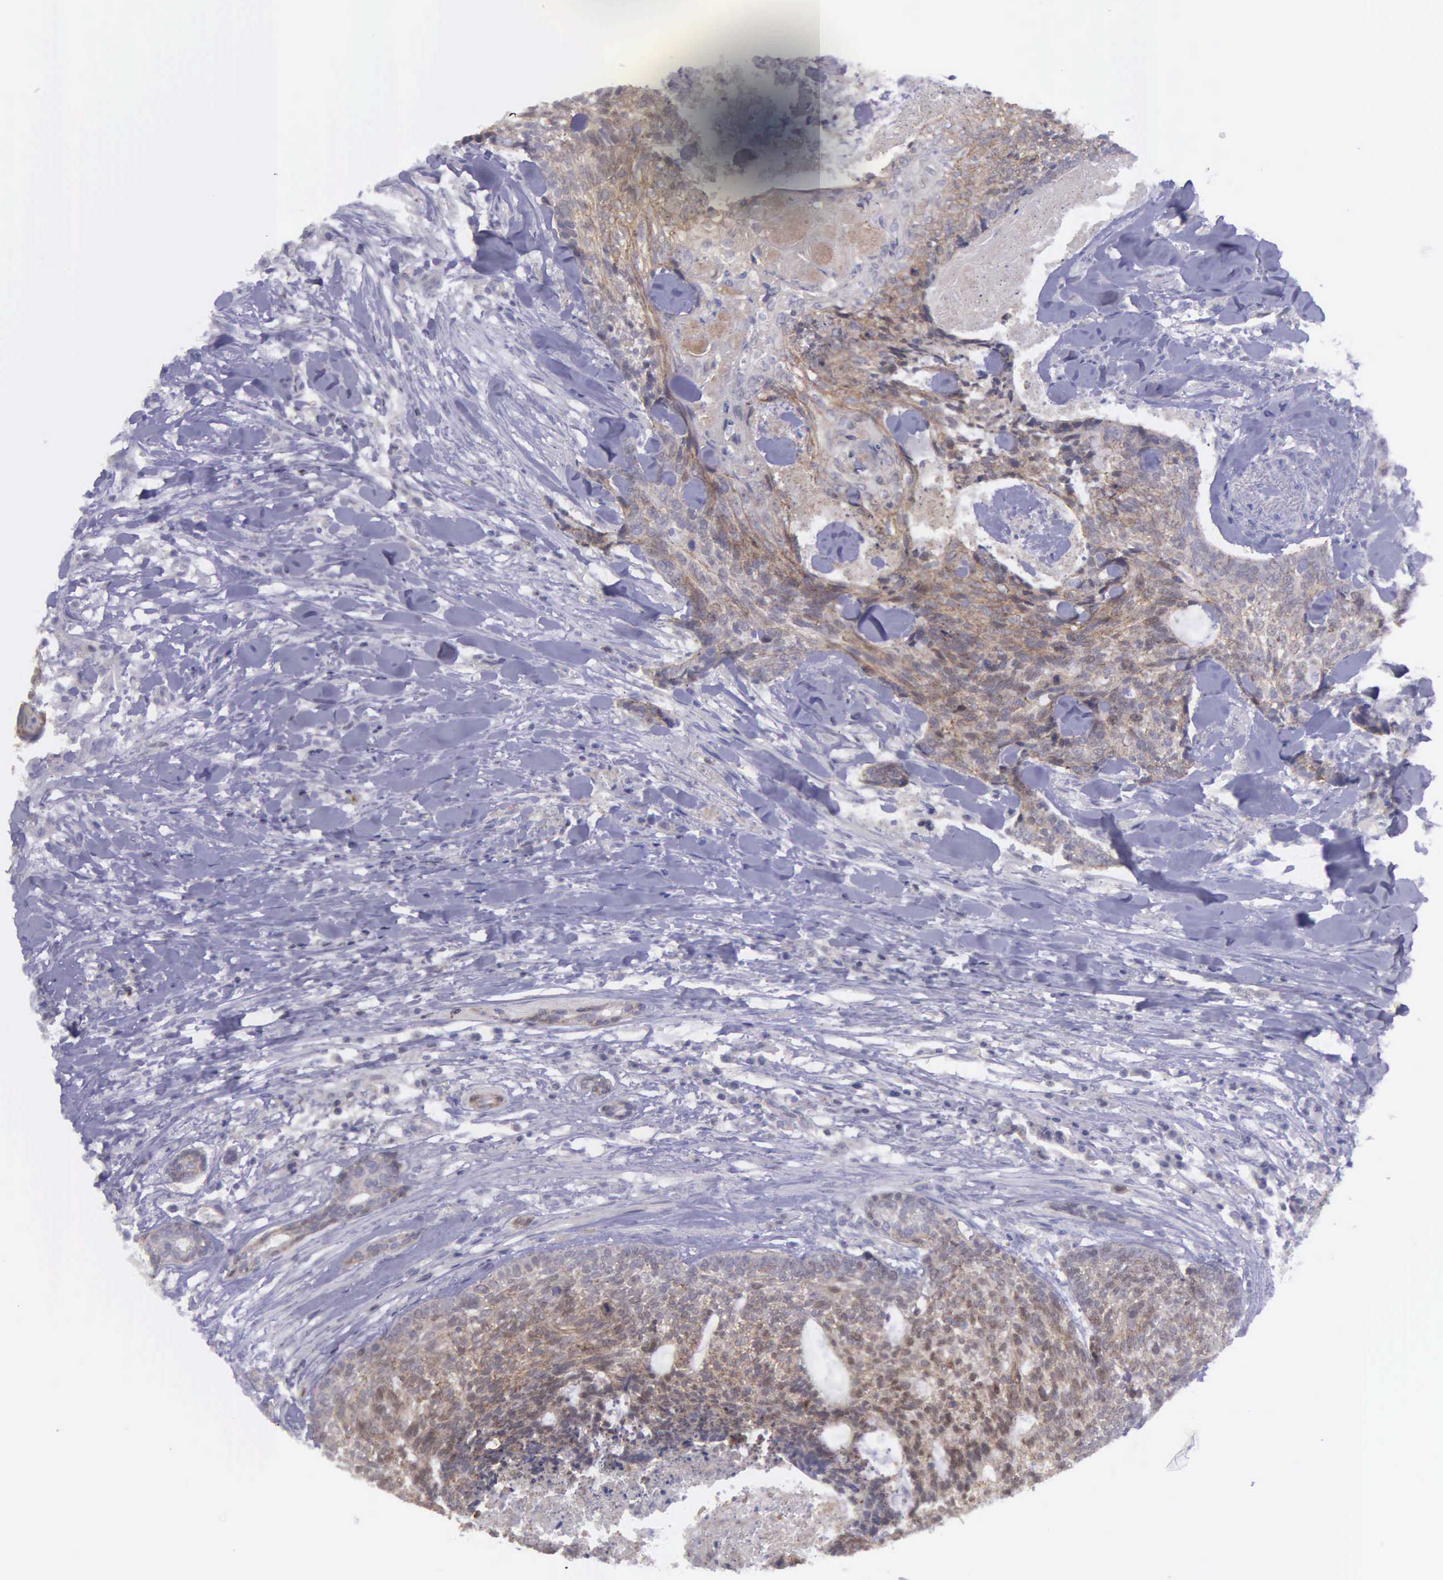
{"staining": {"intensity": "weak", "quantity": "25%-75%", "location": "cytoplasmic/membranous"}, "tissue": "head and neck cancer", "cell_type": "Tumor cells", "image_type": "cancer", "snomed": [{"axis": "morphology", "description": "Squamous cell carcinoma, NOS"}, {"axis": "topography", "description": "Salivary gland"}, {"axis": "topography", "description": "Head-Neck"}], "caption": "There is low levels of weak cytoplasmic/membranous positivity in tumor cells of head and neck cancer (squamous cell carcinoma), as demonstrated by immunohistochemical staining (brown color).", "gene": "MICAL3", "patient": {"sex": "male", "age": 70}}